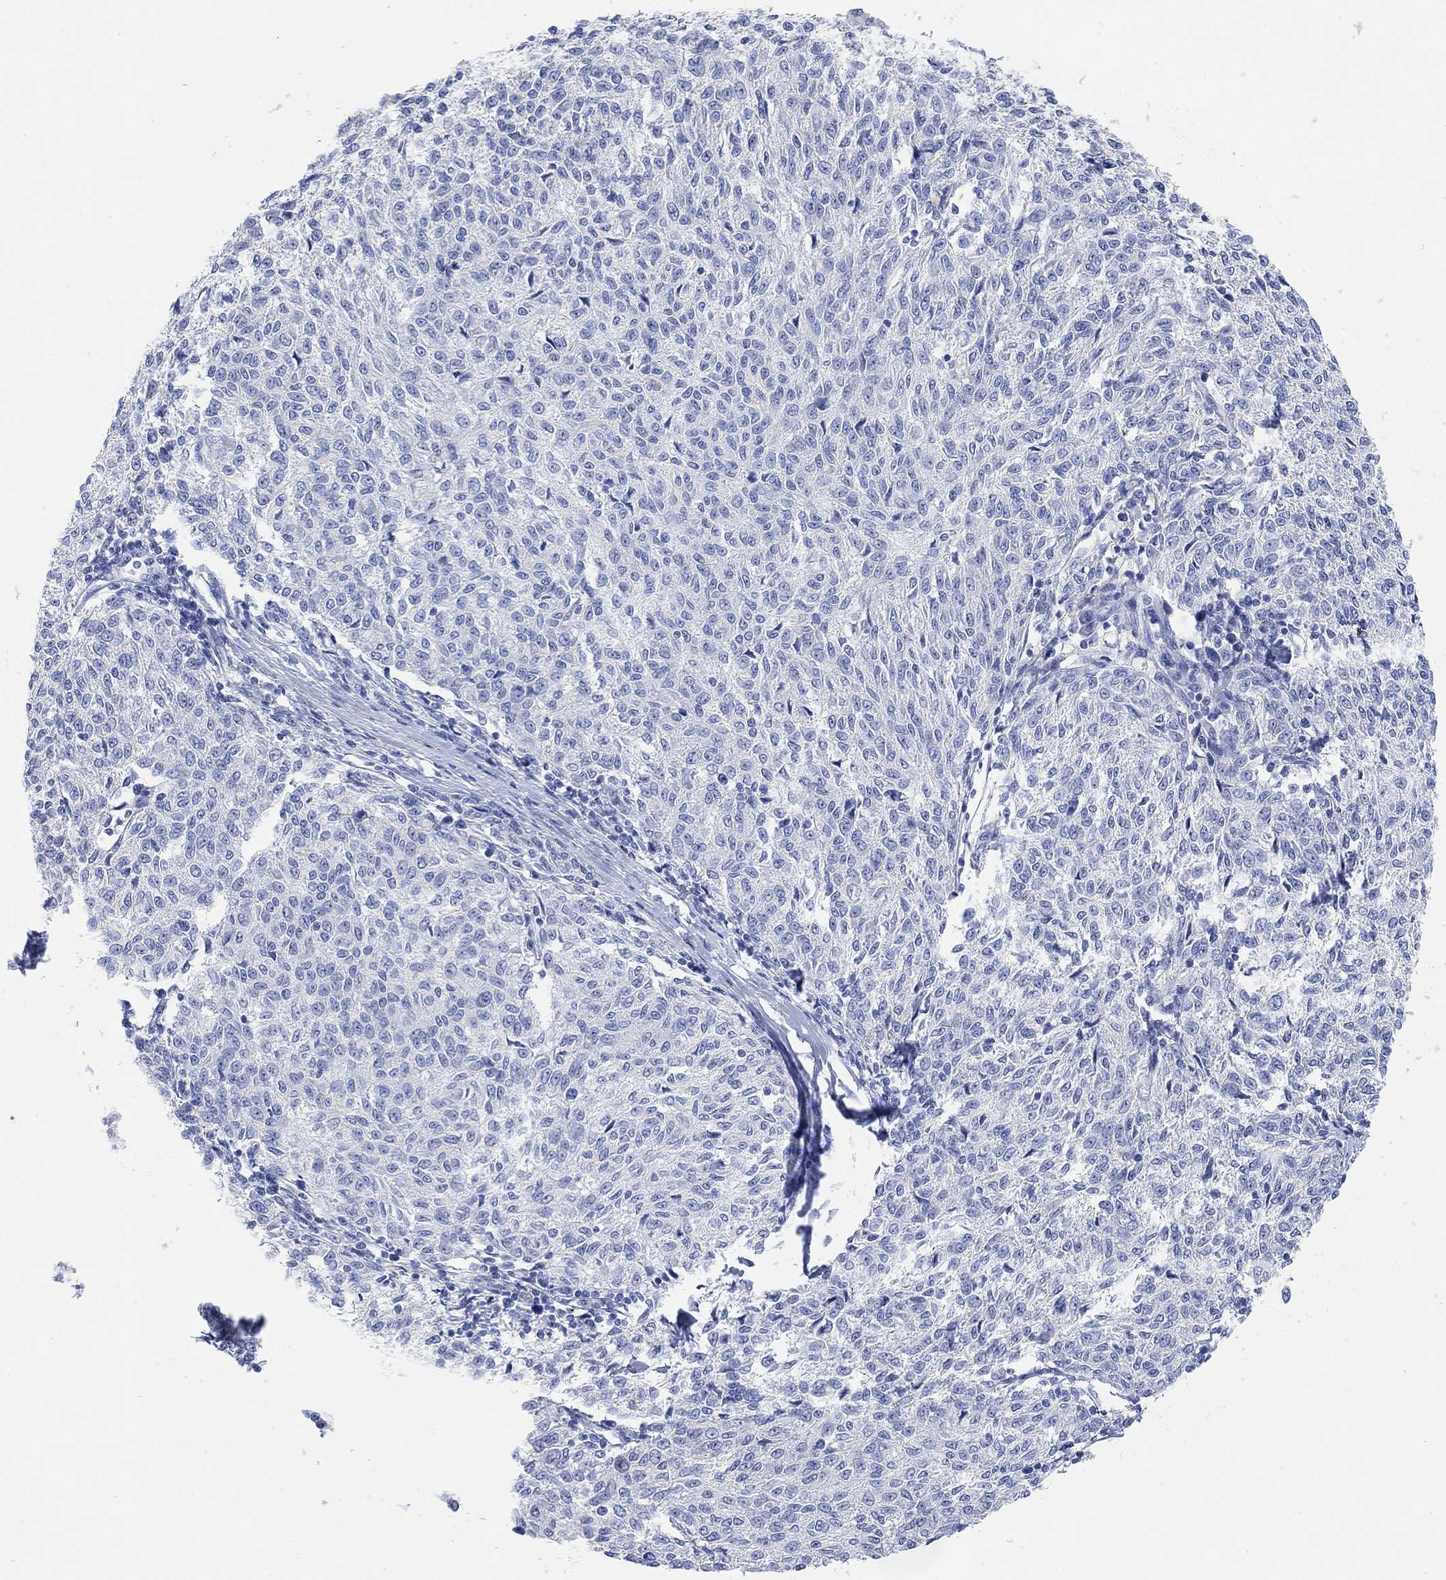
{"staining": {"intensity": "negative", "quantity": "none", "location": "none"}, "tissue": "melanoma", "cell_type": "Tumor cells", "image_type": "cancer", "snomed": [{"axis": "morphology", "description": "Malignant melanoma, NOS"}, {"axis": "topography", "description": "Skin"}], "caption": "Protein analysis of malignant melanoma shows no significant positivity in tumor cells.", "gene": "VAT1L", "patient": {"sex": "female", "age": 72}}